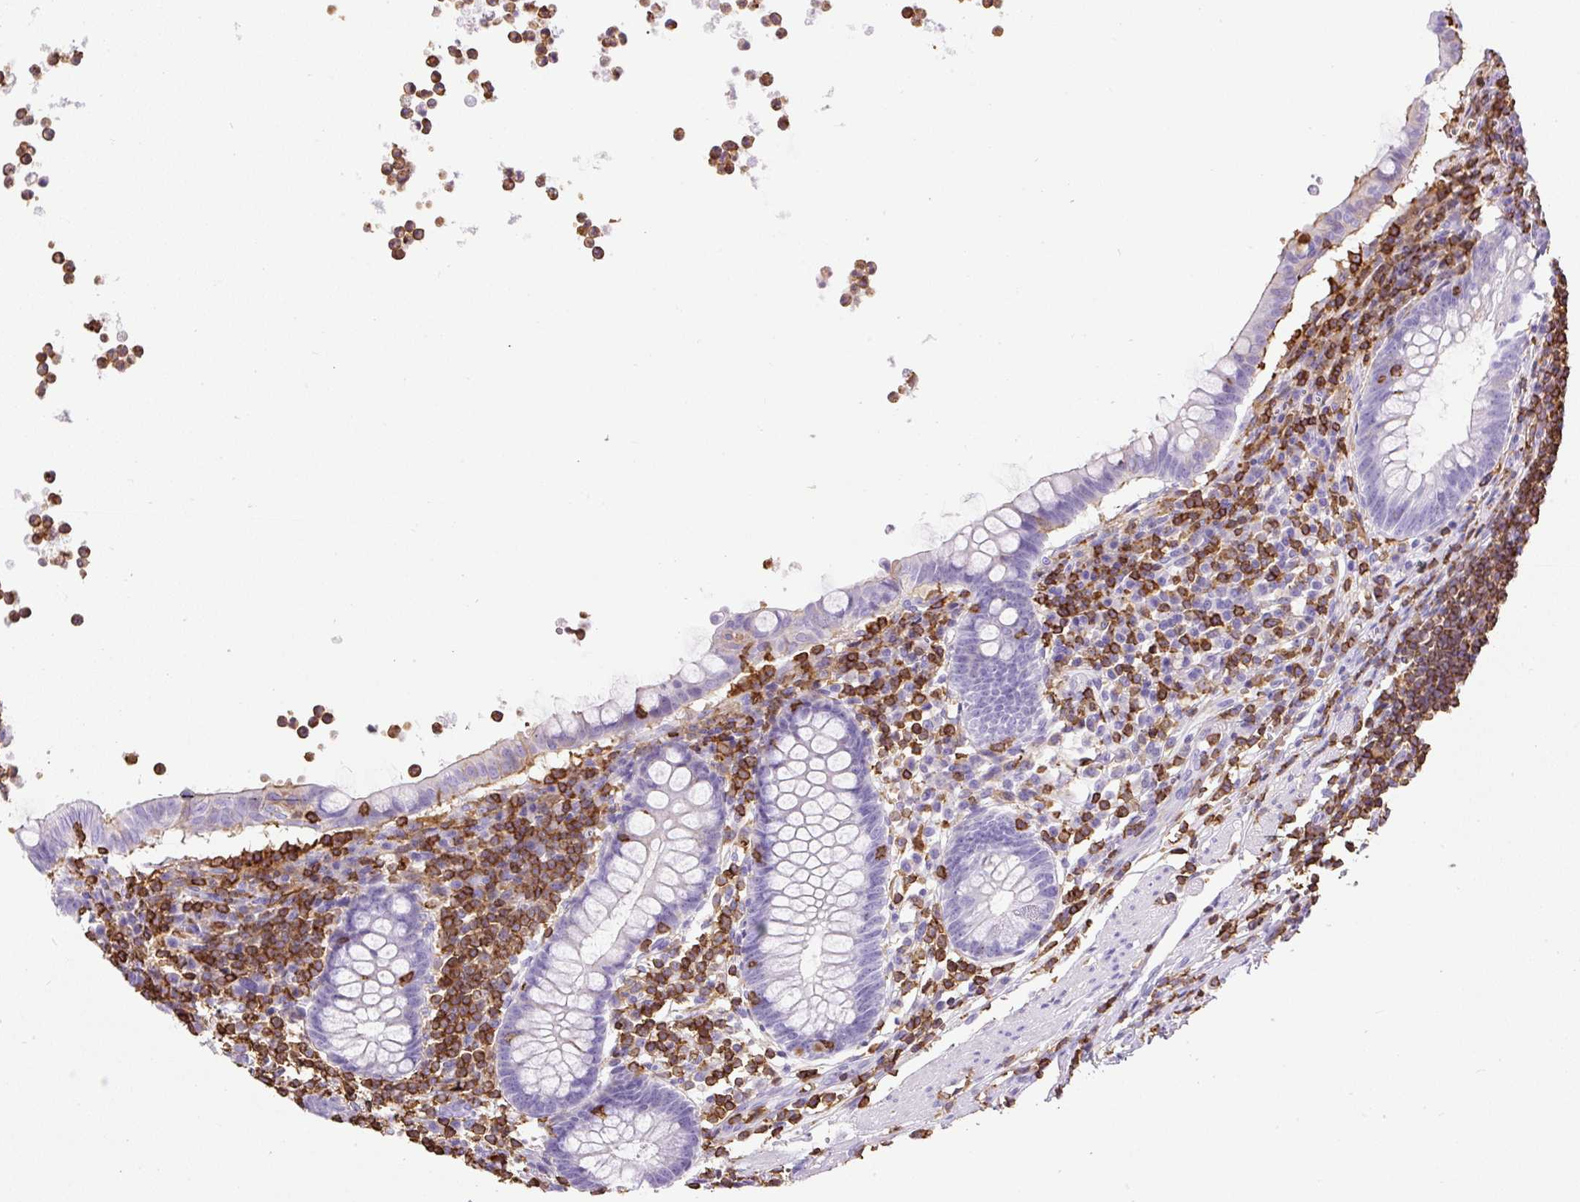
{"staining": {"intensity": "negative", "quantity": "none", "location": "none"}, "tissue": "appendix", "cell_type": "Glandular cells", "image_type": "normal", "snomed": [{"axis": "morphology", "description": "Normal tissue, NOS"}, {"axis": "topography", "description": "Appendix"}], "caption": "Immunohistochemistry (IHC) histopathology image of normal human appendix stained for a protein (brown), which reveals no positivity in glandular cells. (DAB IHC with hematoxylin counter stain).", "gene": "FAM228B", "patient": {"sex": "female", "age": 56}}